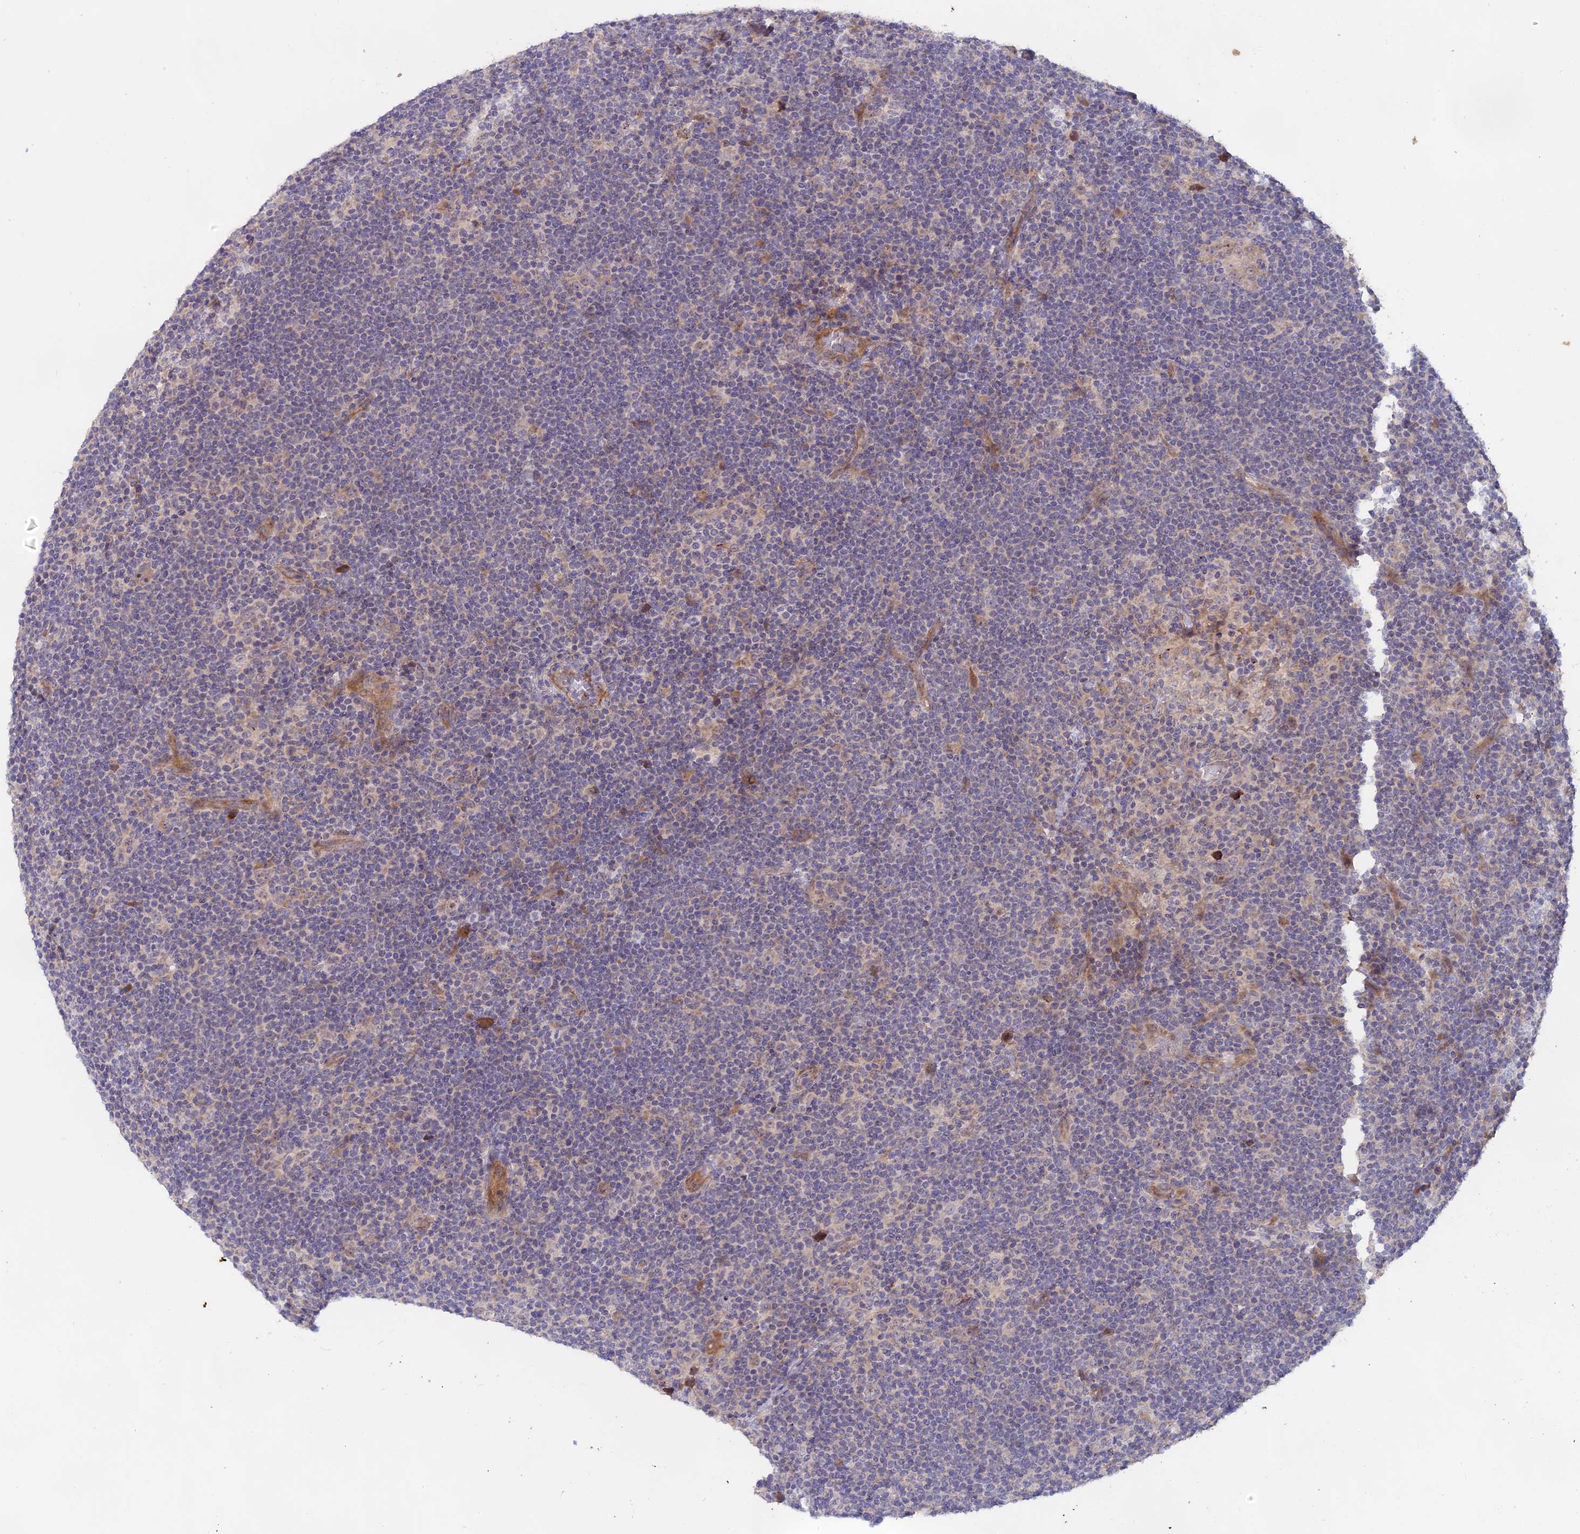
{"staining": {"intensity": "weak", "quantity": "25%-75%", "location": "cytoplasmic/membranous,nuclear"}, "tissue": "lymphoma", "cell_type": "Tumor cells", "image_type": "cancer", "snomed": [{"axis": "morphology", "description": "Hodgkin's disease, NOS"}, {"axis": "topography", "description": "Lymph node"}], "caption": "The photomicrograph displays a brown stain indicating the presence of a protein in the cytoplasmic/membranous and nuclear of tumor cells in lymphoma. (DAB IHC, brown staining for protein, blue staining for nuclei).", "gene": "TENT4B", "patient": {"sex": "female", "age": 57}}